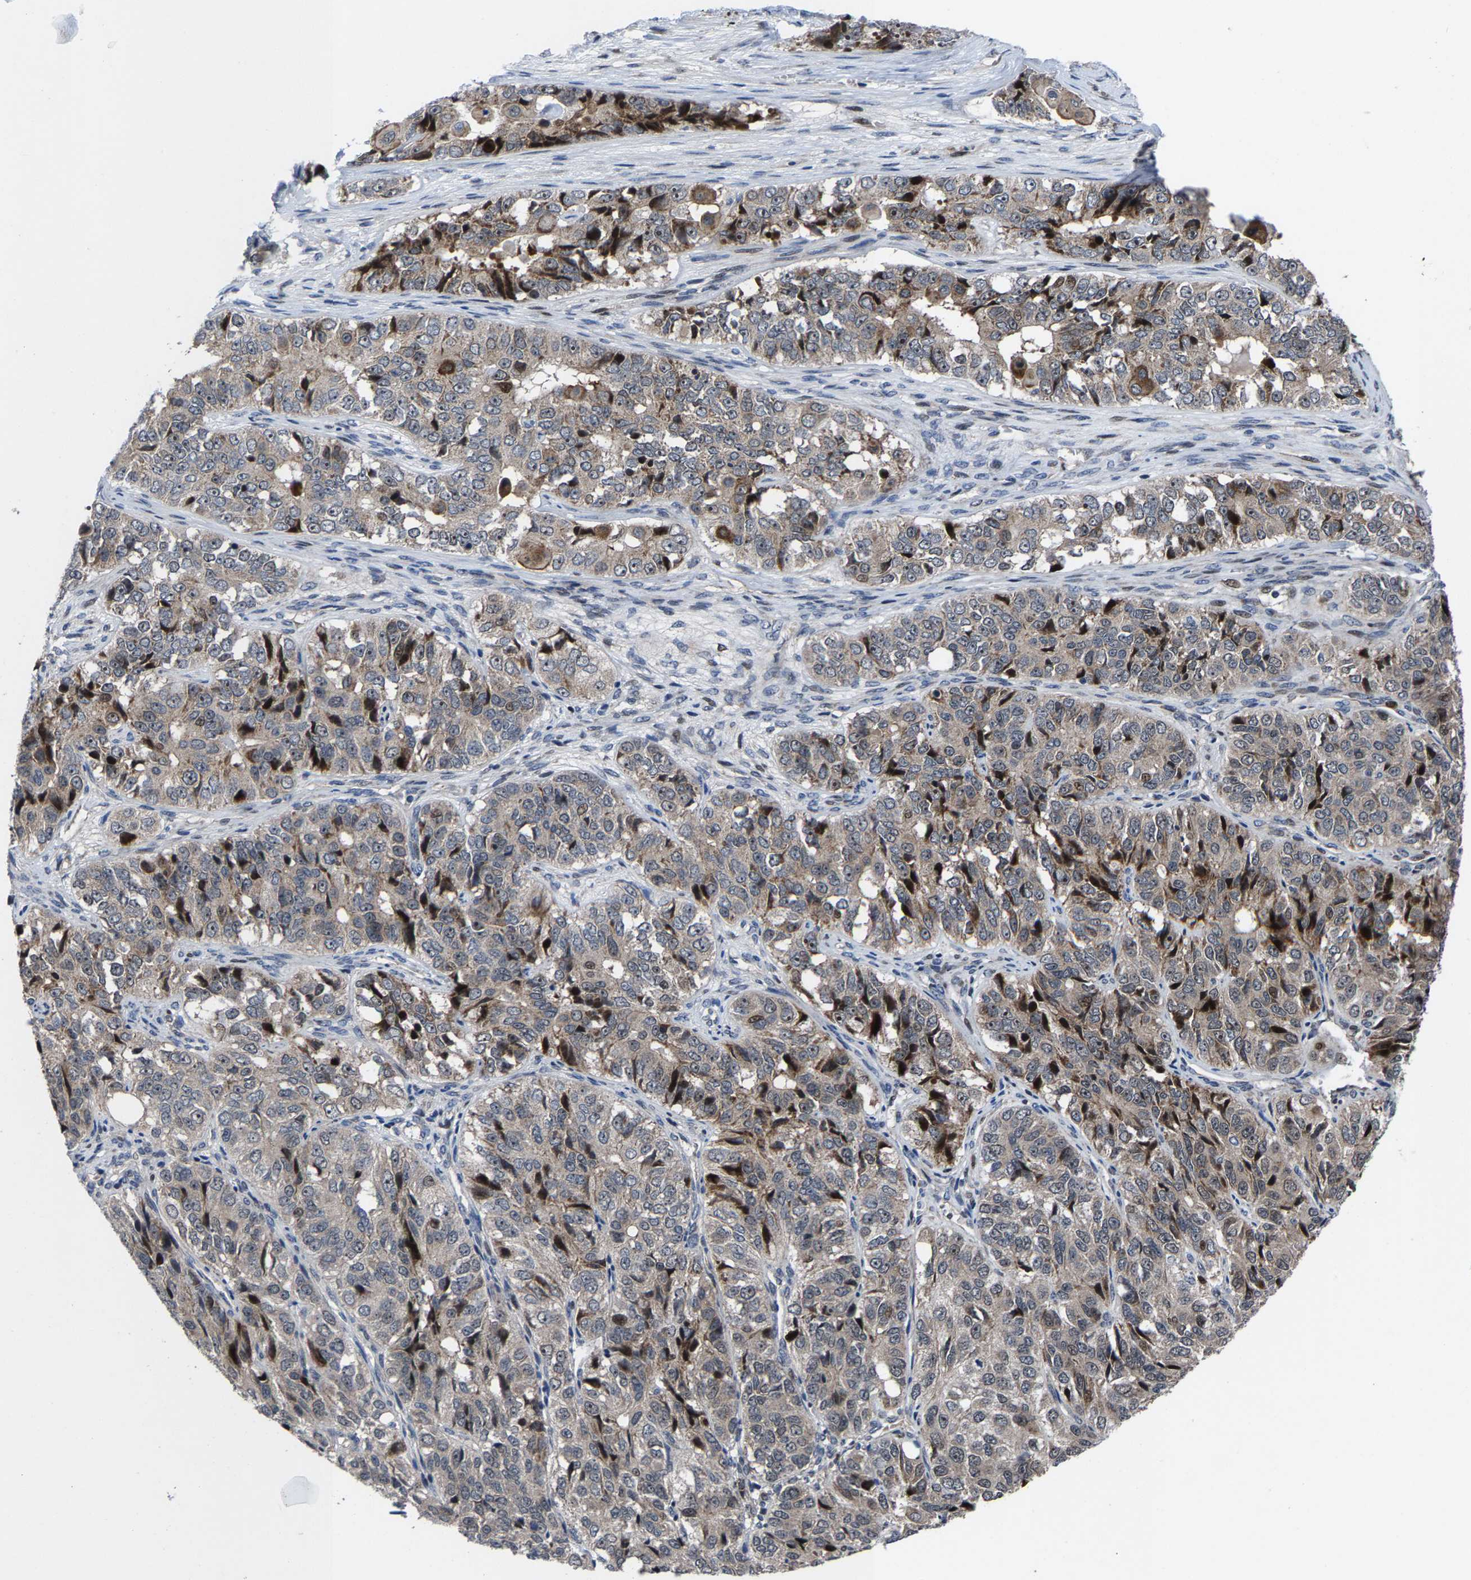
{"staining": {"intensity": "moderate", "quantity": "<25%", "location": "cytoplasmic/membranous,nuclear"}, "tissue": "ovarian cancer", "cell_type": "Tumor cells", "image_type": "cancer", "snomed": [{"axis": "morphology", "description": "Carcinoma, endometroid"}, {"axis": "topography", "description": "Ovary"}], "caption": "A high-resolution image shows immunohistochemistry (IHC) staining of endometroid carcinoma (ovarian), which shows moderate cytoplasmic/membranous and nuclear staining in approximately <25% of tumor cells.", "gene": "HAUS6", "patient": {"sex": "female", "age": 51}}